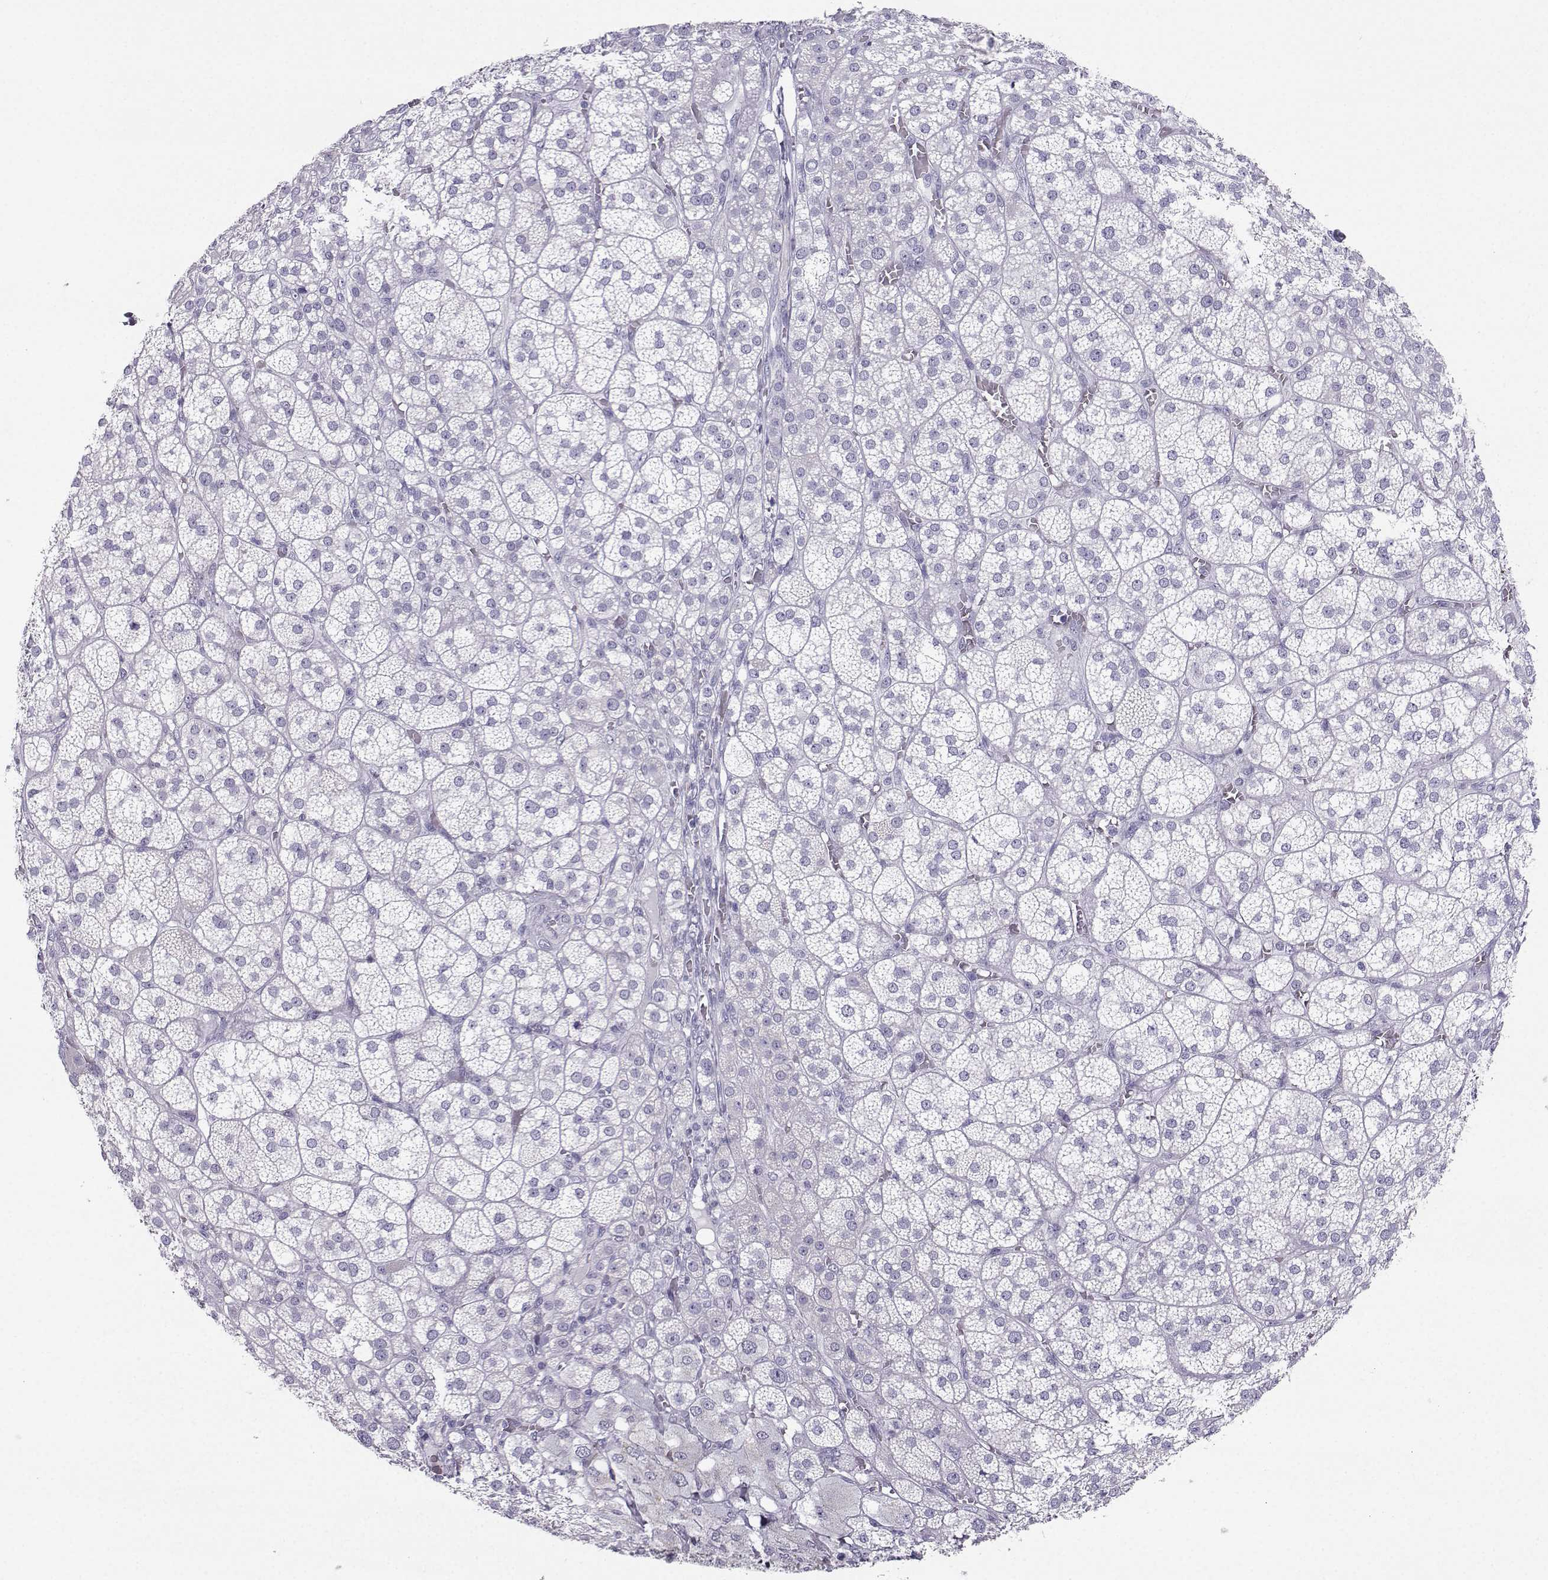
{"staining": {"intensity": "negative", "quantity": "none", "location": "none"}, "tissue": "adrenal gland", "cell_type": "Glandular cells", "image_type": "normal", "snomed": [{"axis": "morphology", "description": "Normal tissue, NOS"}, {"axis": "topography", "description": "Adrenal gland"}], "caption": "Adrenal gland stained for a protein using immunohistochemistry demonstrates no expression glandular cells.", "gene": "NEFL", "patient": {"sex": "female", "age": 60}}